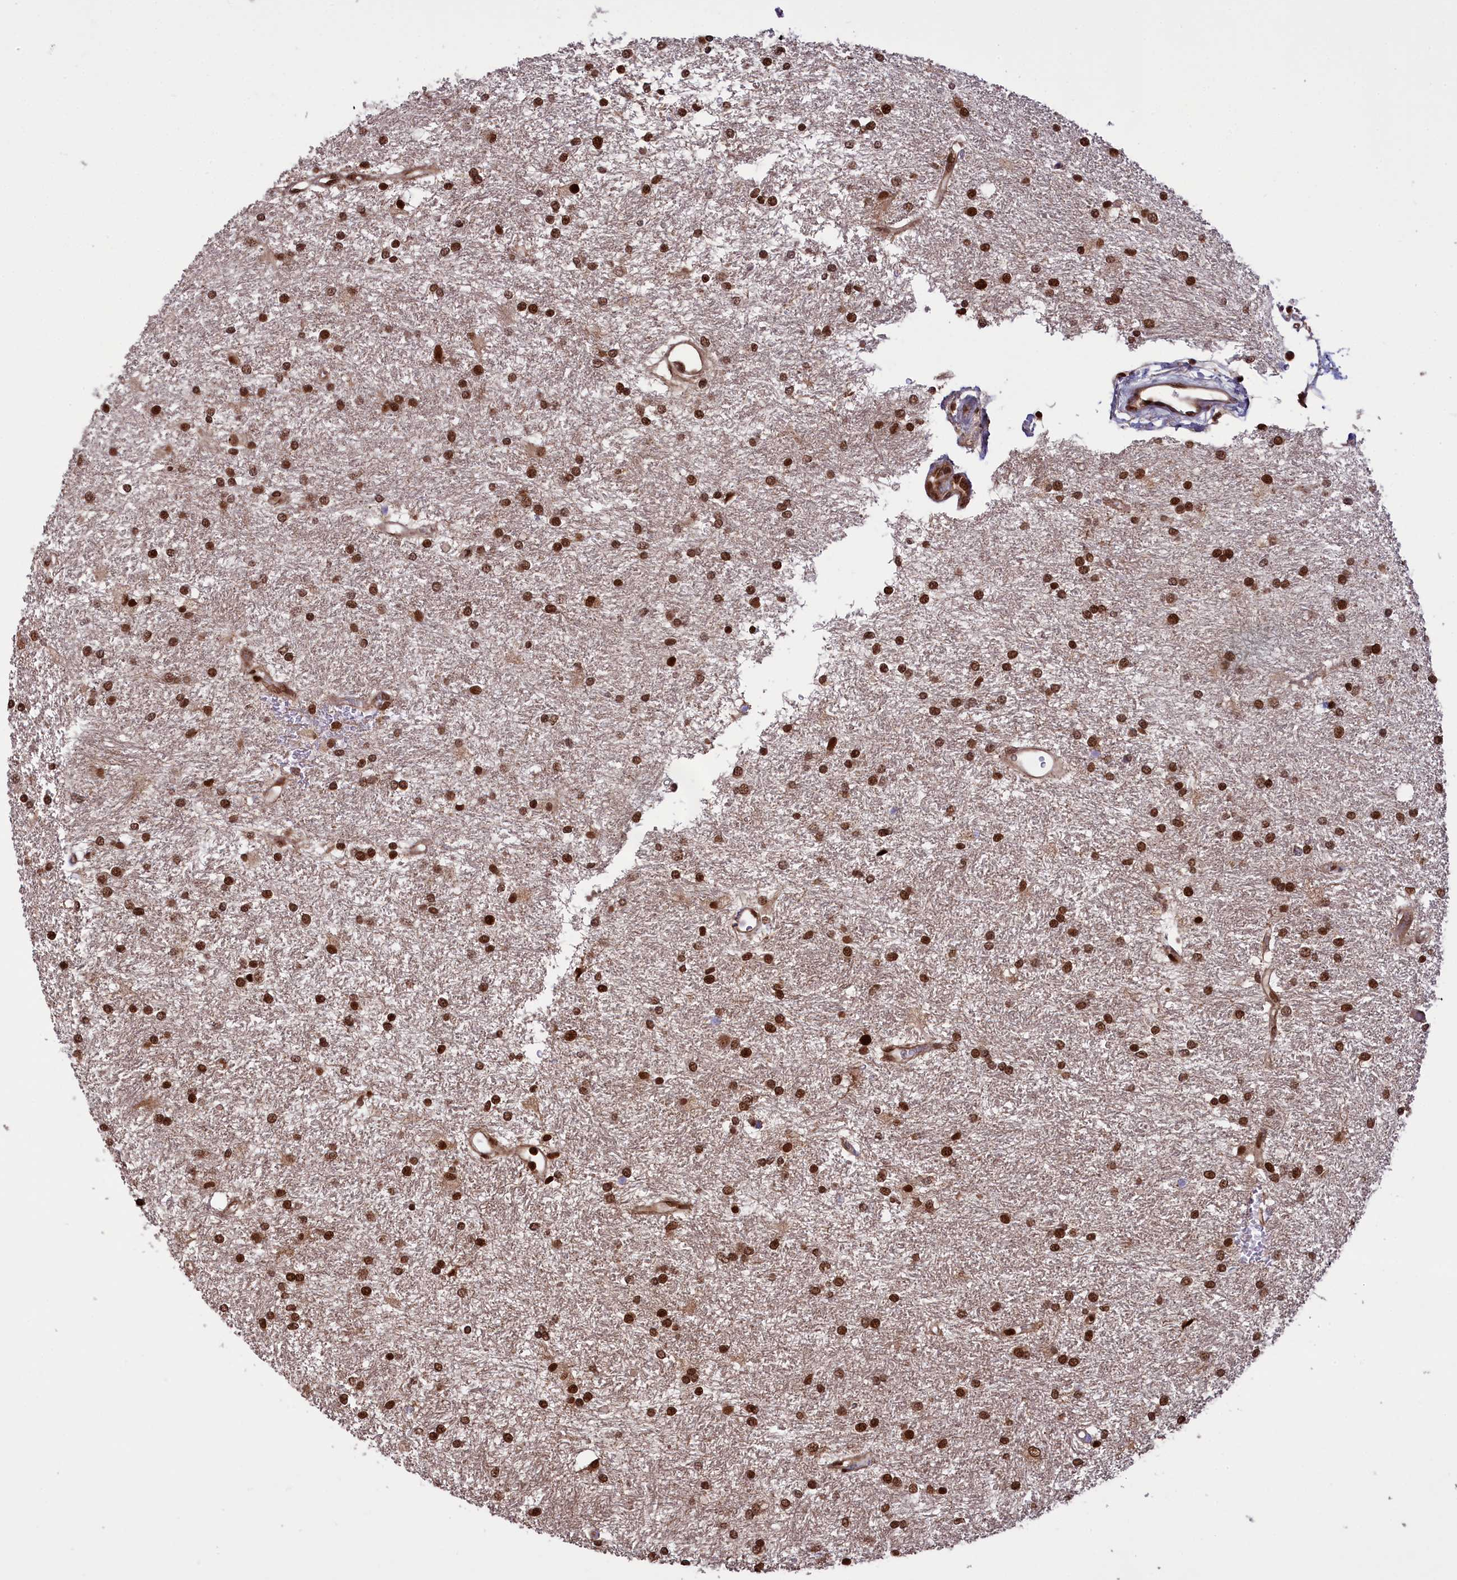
{"staining": {"intensity": "strong", "quantity": ">75%", "location": "nuclear"}, "tissue": "glioma", "cell_type": "Tumor cells", "image_type": "cancer", "snomed": [{"axis": "morphology", "description": "Glioma, malignant, High grade"}, {"axis": "topography", "description": "Brain"}], "caption": "Brown immunohistochemical staining in glioma exhibits strong nuclear positivity in approximately >75% of tumor cells.", "gene": "RELB", "patient": {"sex": "male", "age": 77}}